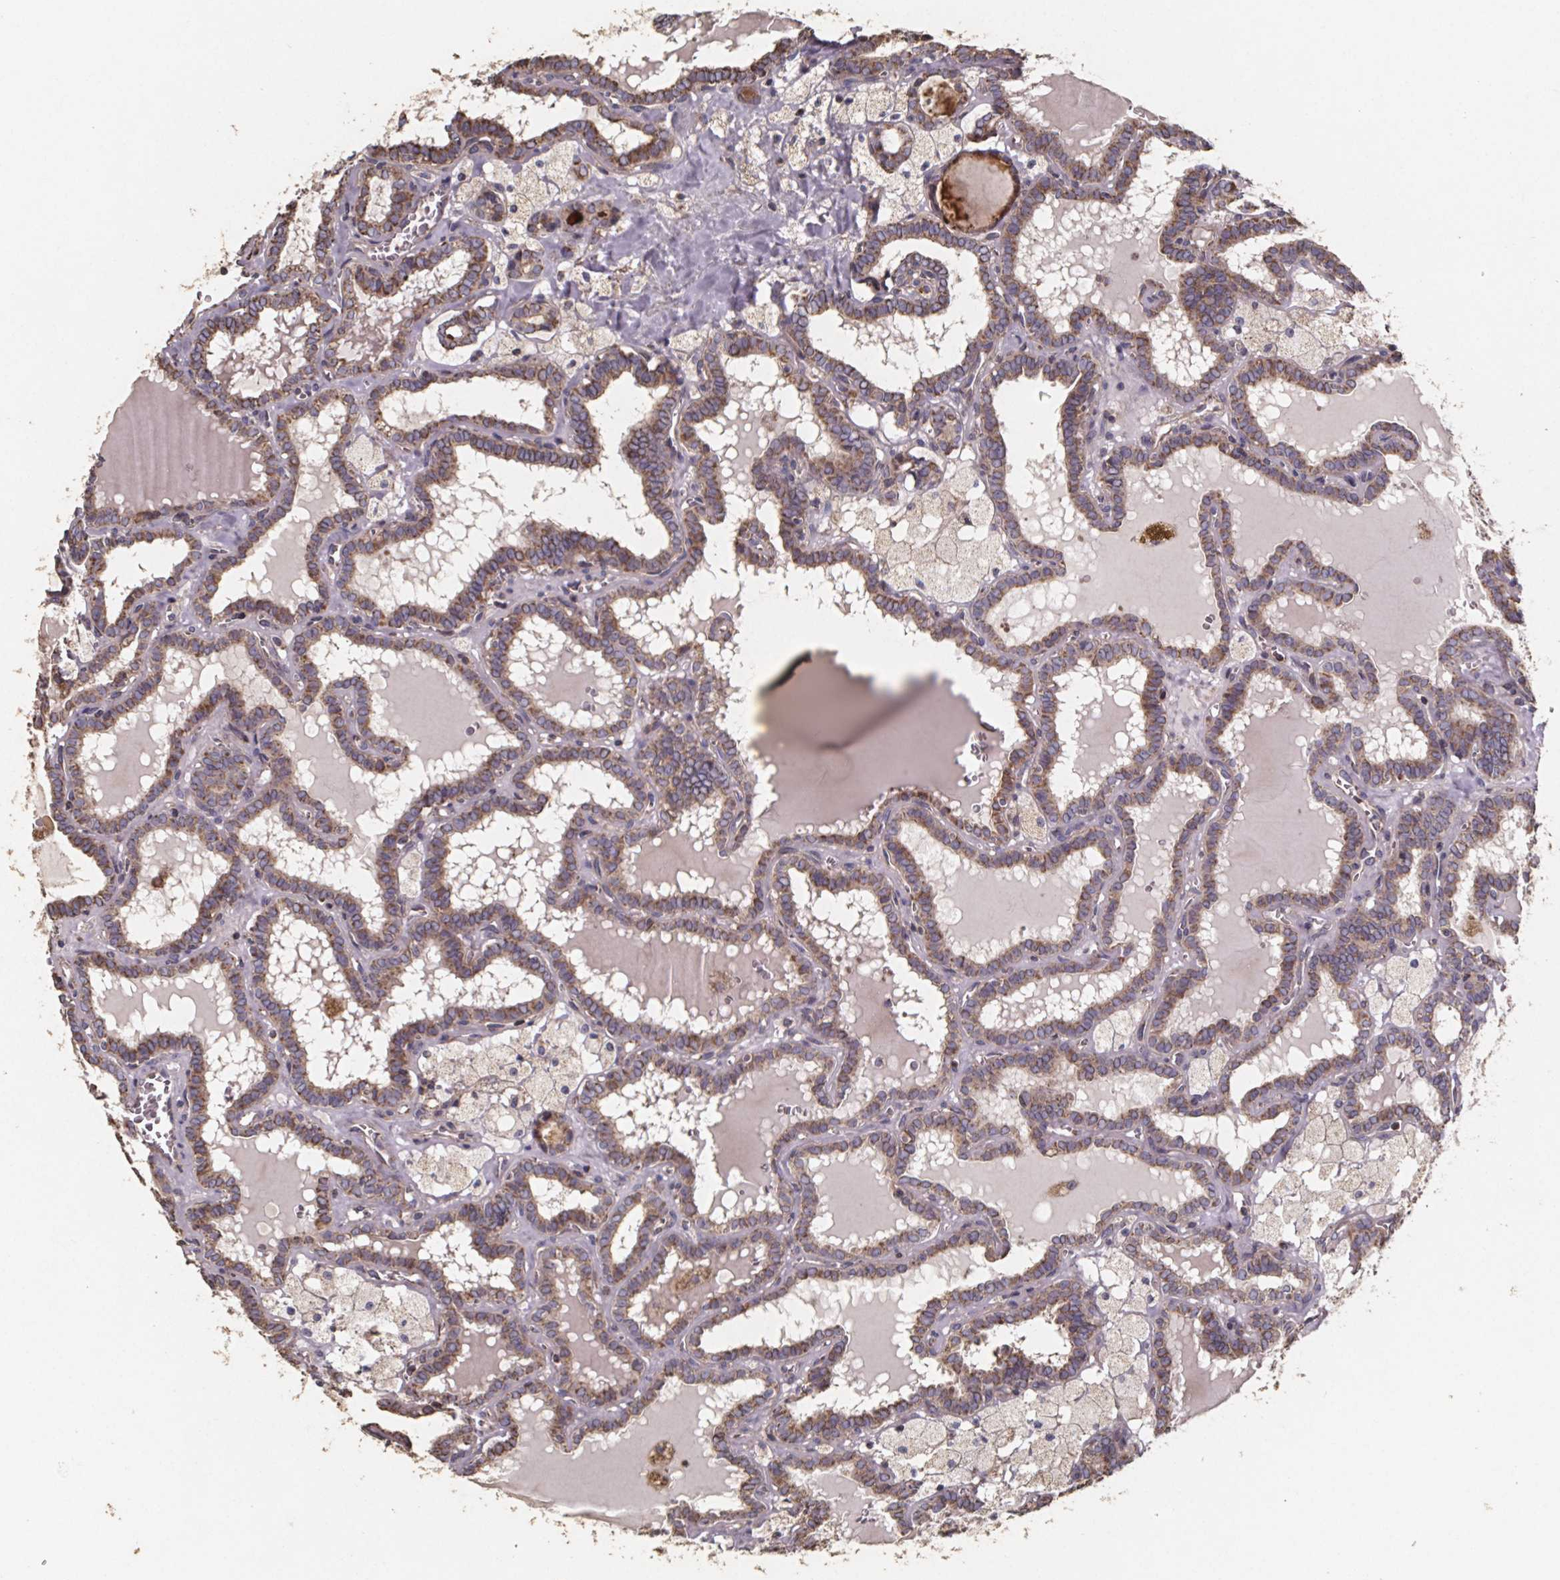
{"staining": {"intensity": "moderate", "quantity": ">75%", "location": "cytoplasmic/membranous"}, "tissue": "thyroid cancer", "cell_type": "Tumor cells", "image_type": "cancer", "snomed": [{"axis": "morphology", "description": "Papillary adenocarcinoma, NOS"}, {"axis": "topography", "description": "Thyroid gland"}], "caption": "Immunohistochemistry staining of thyroid papillary adenocarcinoma, which demonstrates medium levels of moderate cytoplasmic/membranous staining in approximately >75% of tumor cells indicating moderate cytoplasmic/membranous protein positivity. The staining was performed using DAB (brown) for protein detection and nuclei were counterstained in hematoxylin (blue).", "gene": "SLC35D2", "patient": {"sex": "female", "age": 39}}